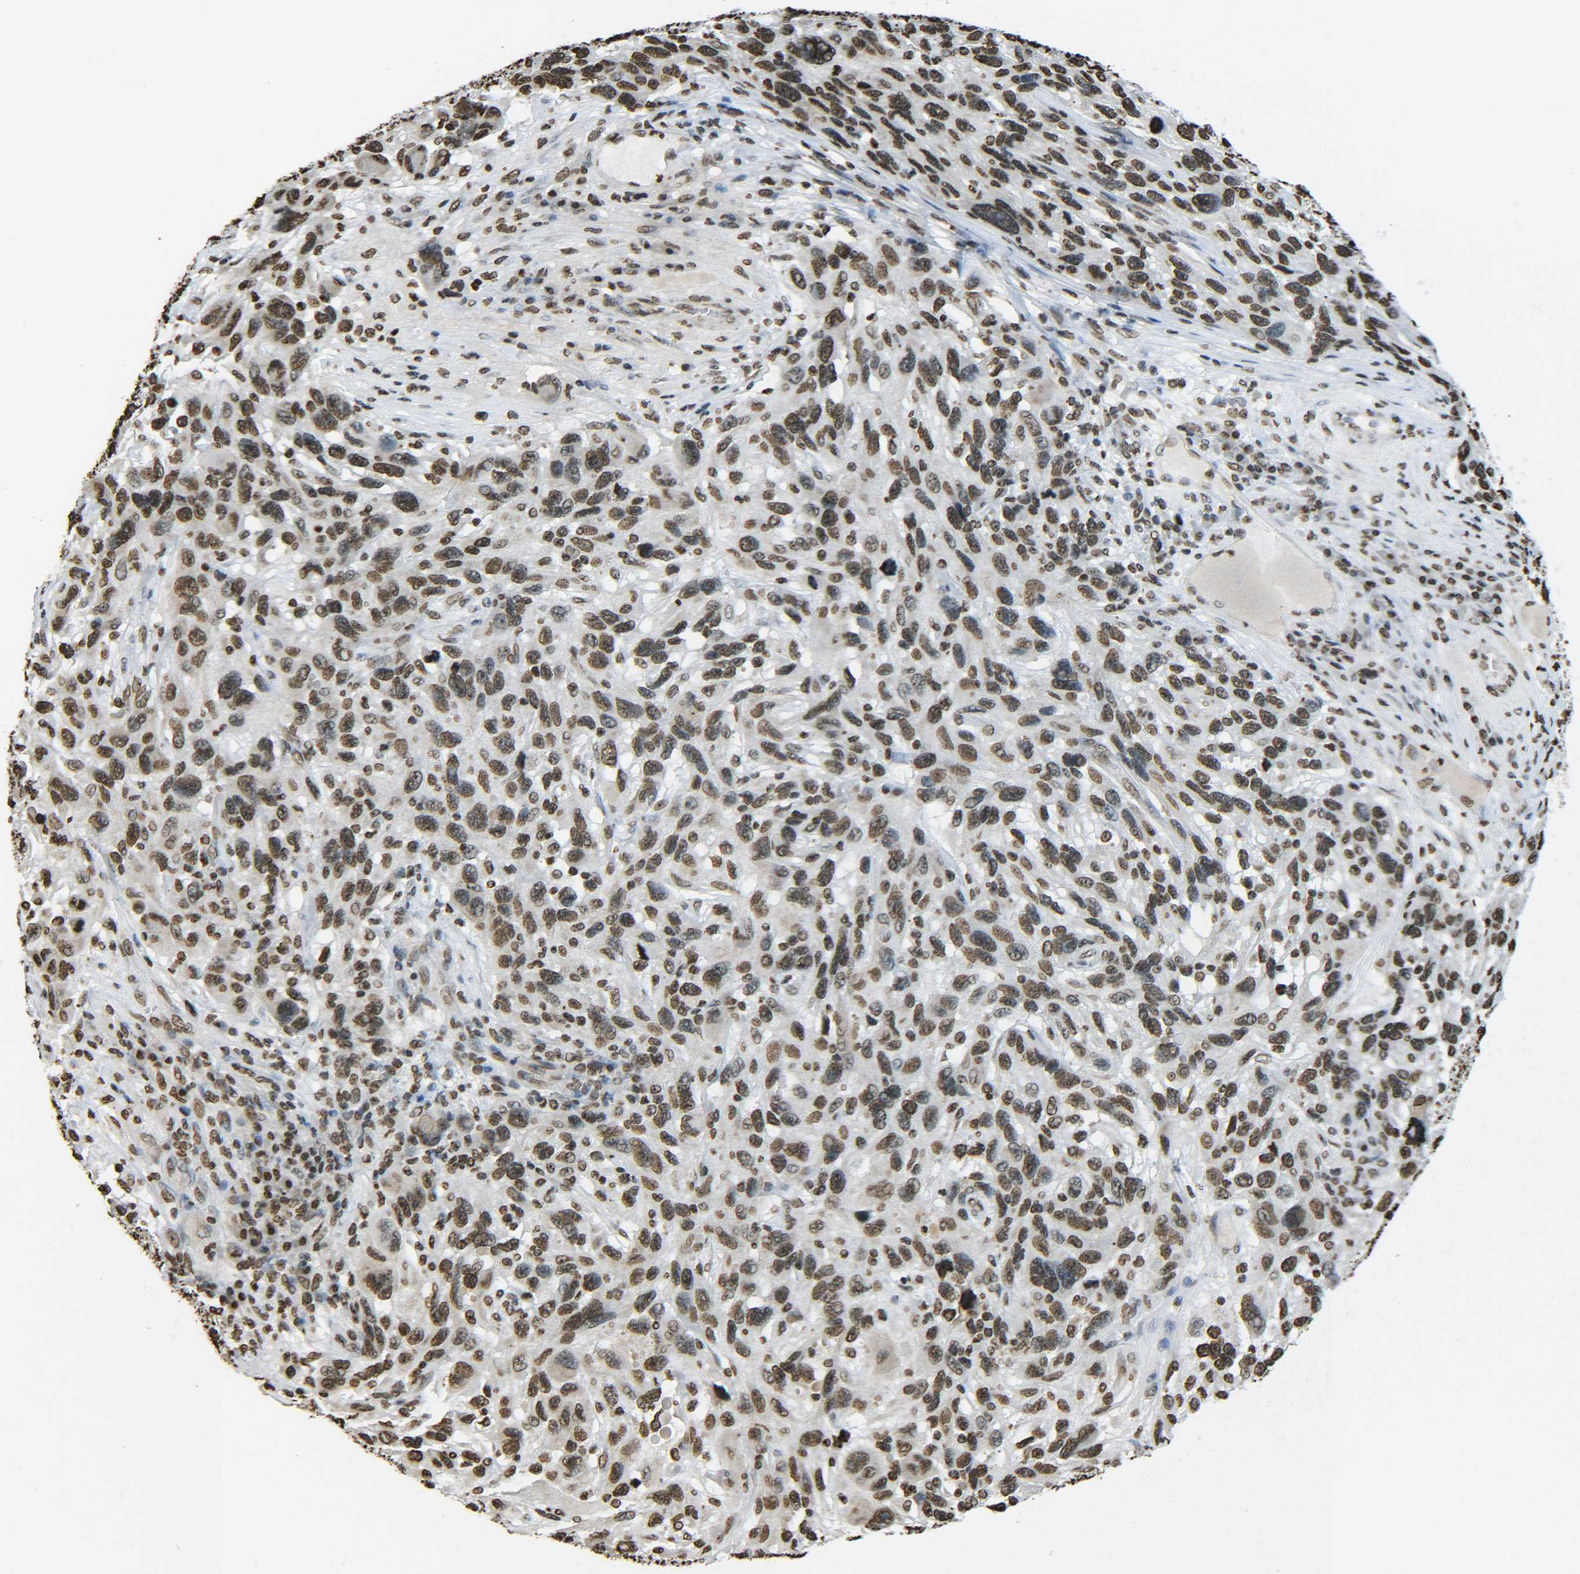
{"staining": {"intensity": "moderate", "quantity": ">75%", "location": "nuclear"}, "tissue": "melanoma", "cell_type": "Tumor cells", "image_type": "cancer", "snomed": [{"axis": "morphology", "description": "Malignant melanoma, NOS"}, {"axis": "topography", "description": "Skin"}], "caption": "IHC (DAB (3,3'-diaminobenzidine)) staining of human malignant melanoma displays moderate nuclear protein positivity in approximately >75% of tumor cells.", "gene": "H4C16", "patient": {"sex": "male", "age": 53}}